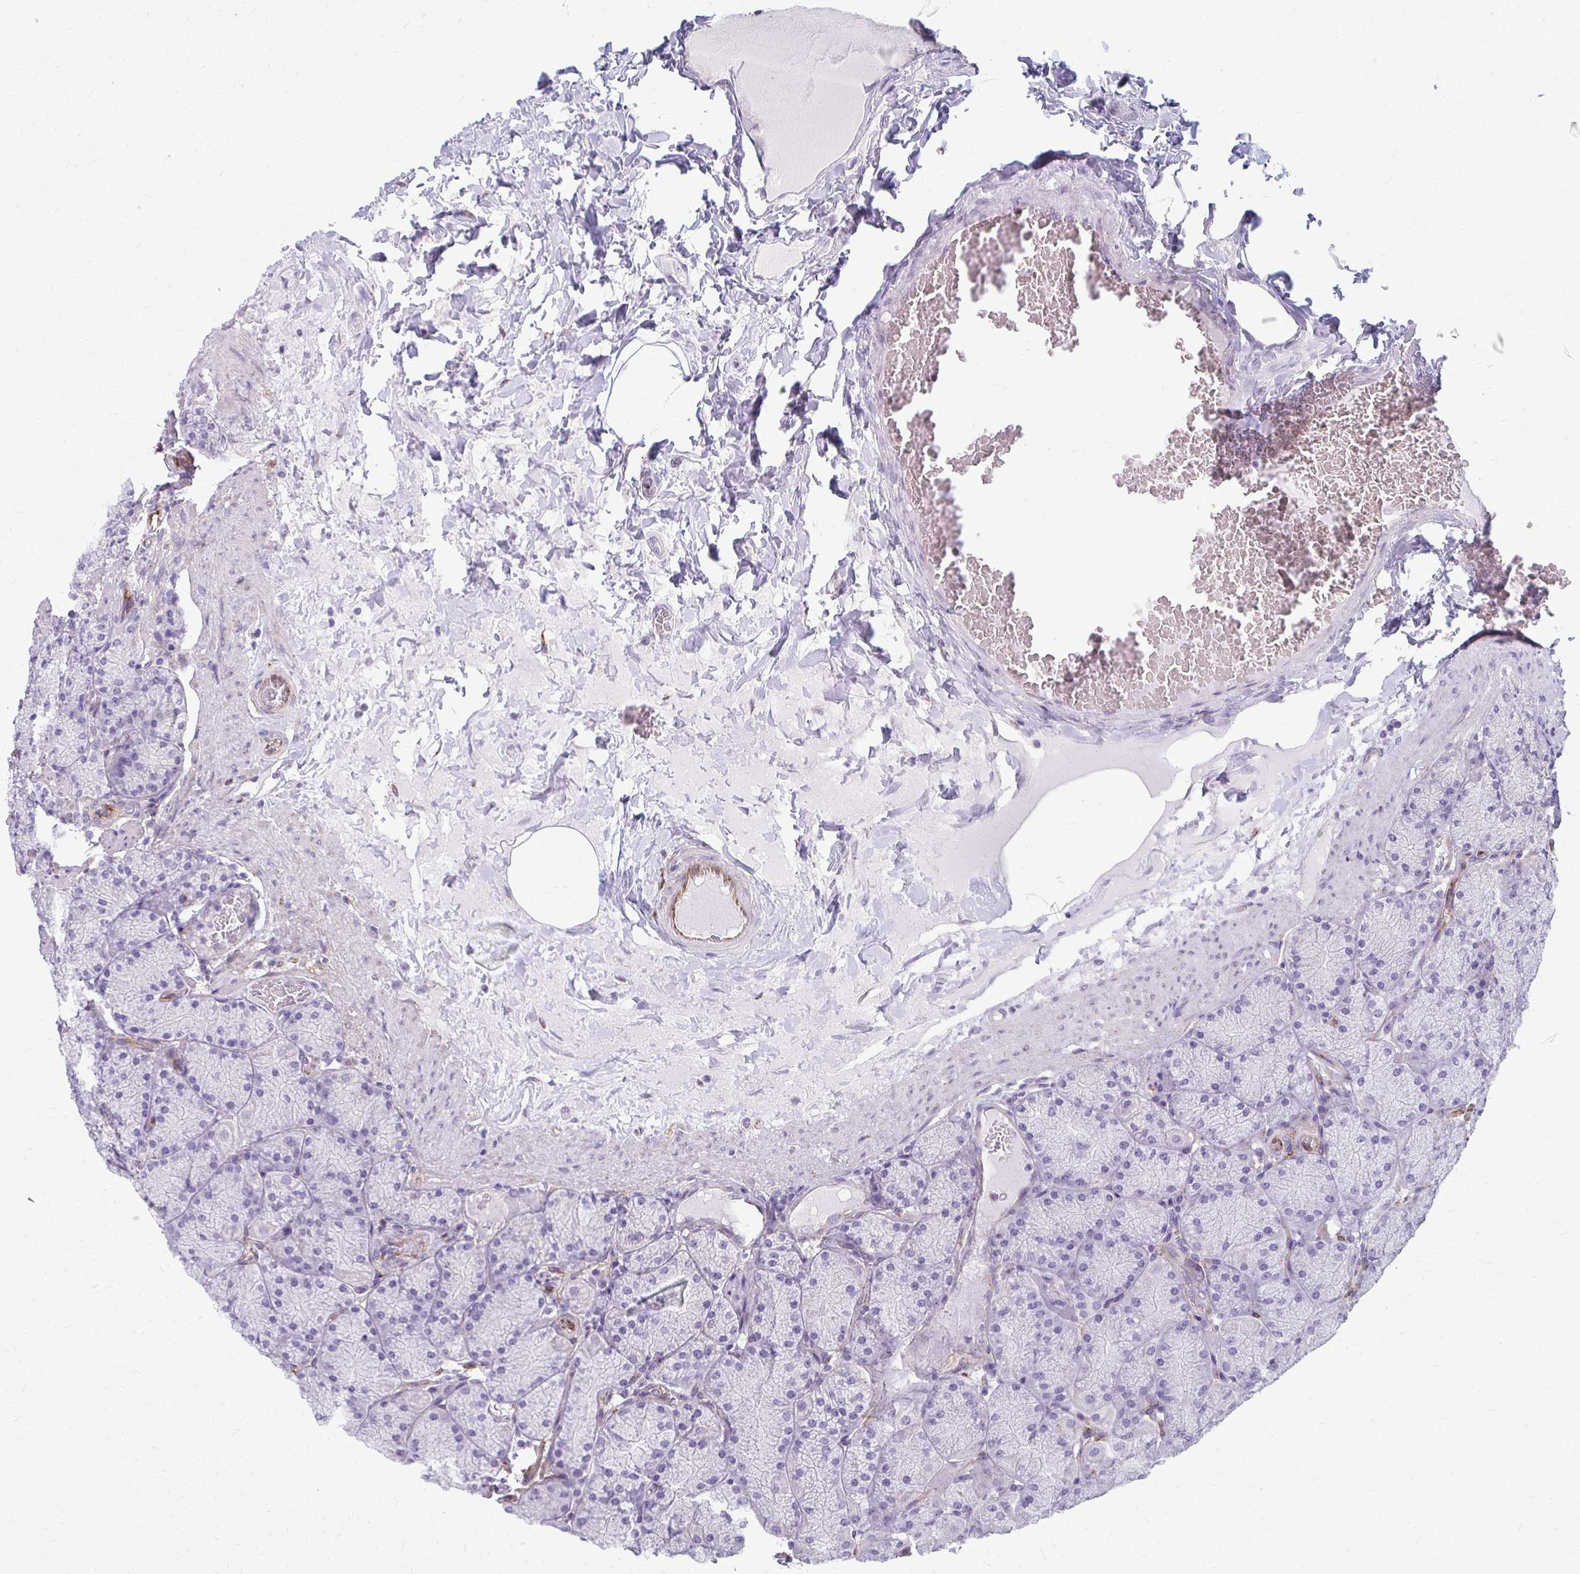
{"staining": {"intensity": "negative", "quantity": "none", "location": "none"}, "tissue": "stomach", "cell_type": "Glandular cells", "image_type": "normal", "snomed": [{"axis": "morphology", "description": "Normal tissue, NOS"}, {"axis": "topography", "description": "Stomach, upper"}], "caption": "Glandular cells show no significant protein staining in normal stomach. (DAB (3,3'-diaminobenzidine) immunohistochemistry (IHC) visualized using brightfield microscopy, high magnification).", "gene": "DEPP1", "patient": {"sex": "female", "age": 56}}